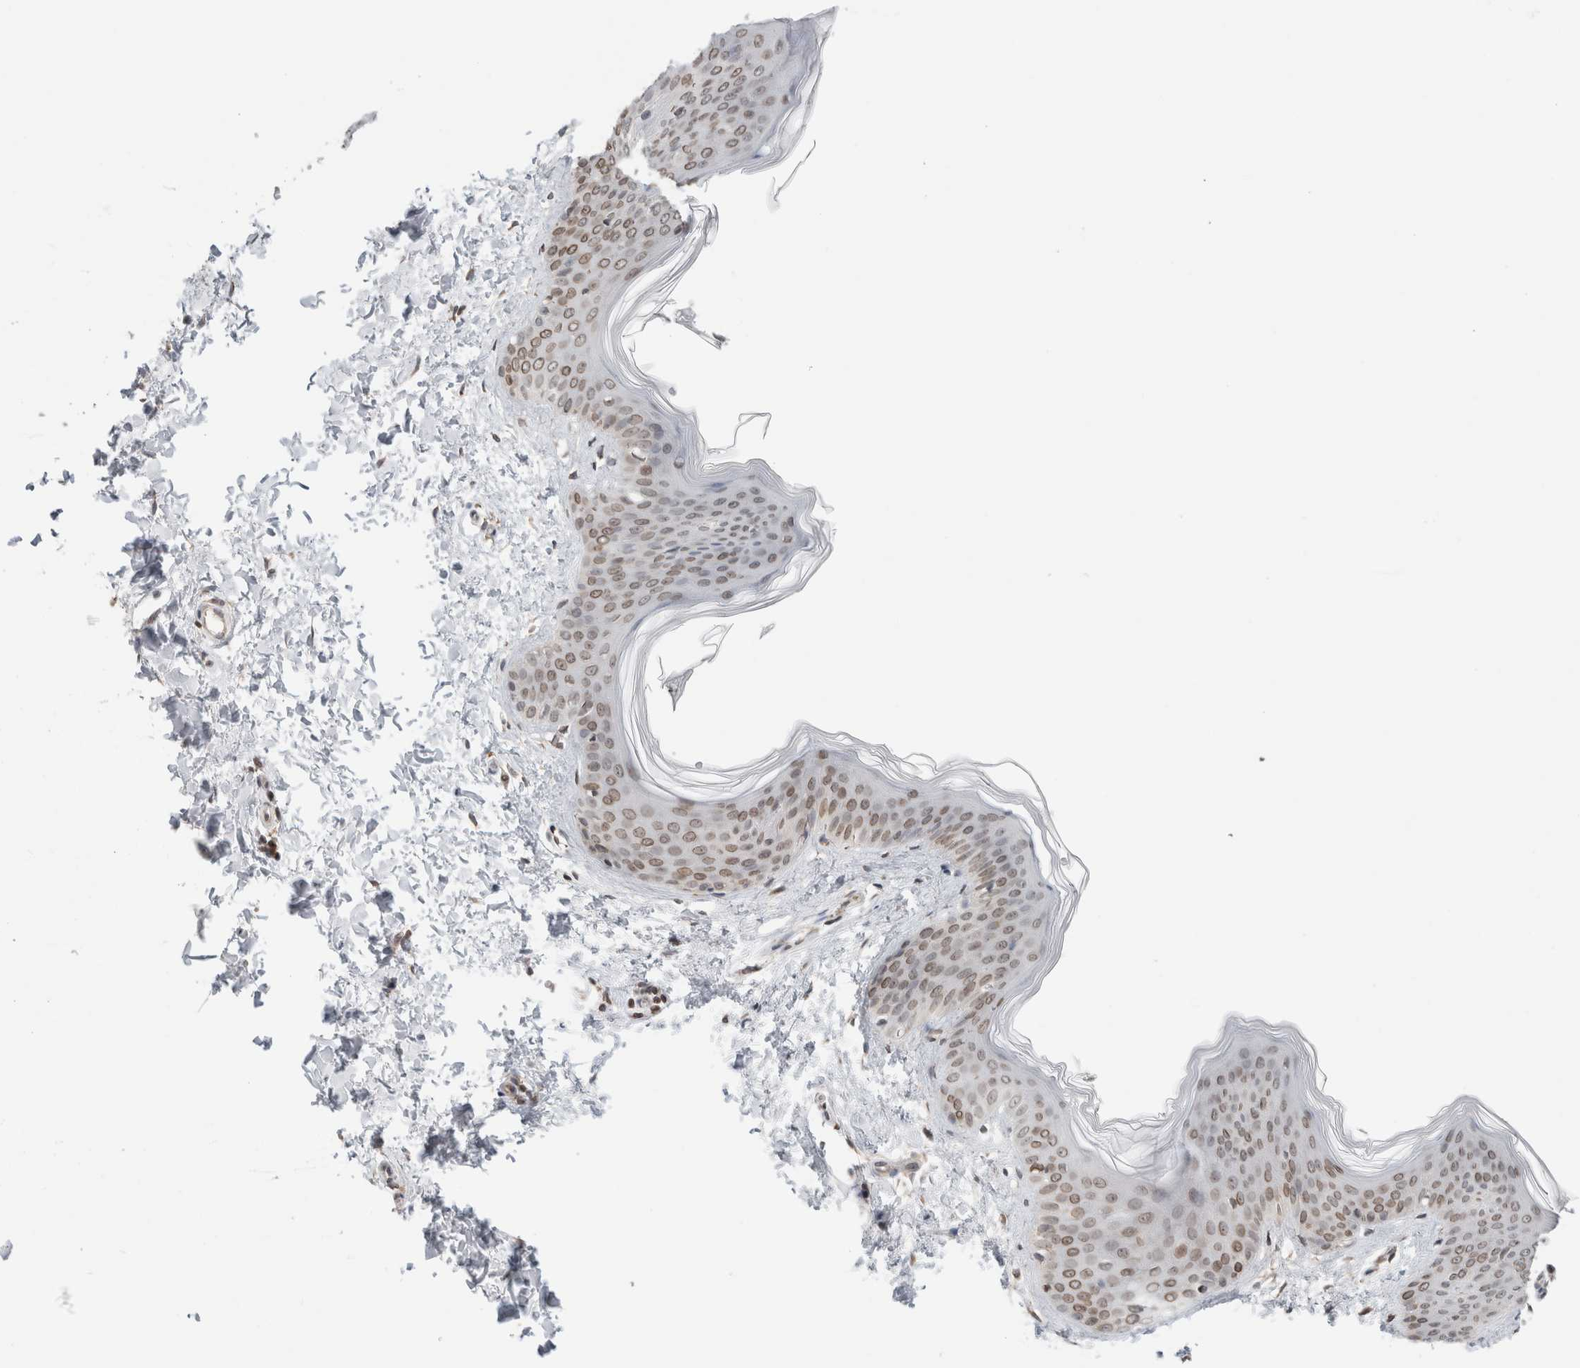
{"staining": {"intensity": "moderate", "quantity": ">75%", "location": "nuclear"}, "tissue": "skin", "cell_type": "Fibroblasts", "image_type": "normal", "snomed": [{"axis": "morphology", "description": "Normal tissue, NOS"}, {"axis": "topography", "description": "Skin"}], "caption": "Immunohistochemical staining of normal skin shows medium levels of moderate nuclear positivity in about >75% of fibroblasts.", "gene": "RBMX2", "patient": {"sex": "female", "age": 17}}